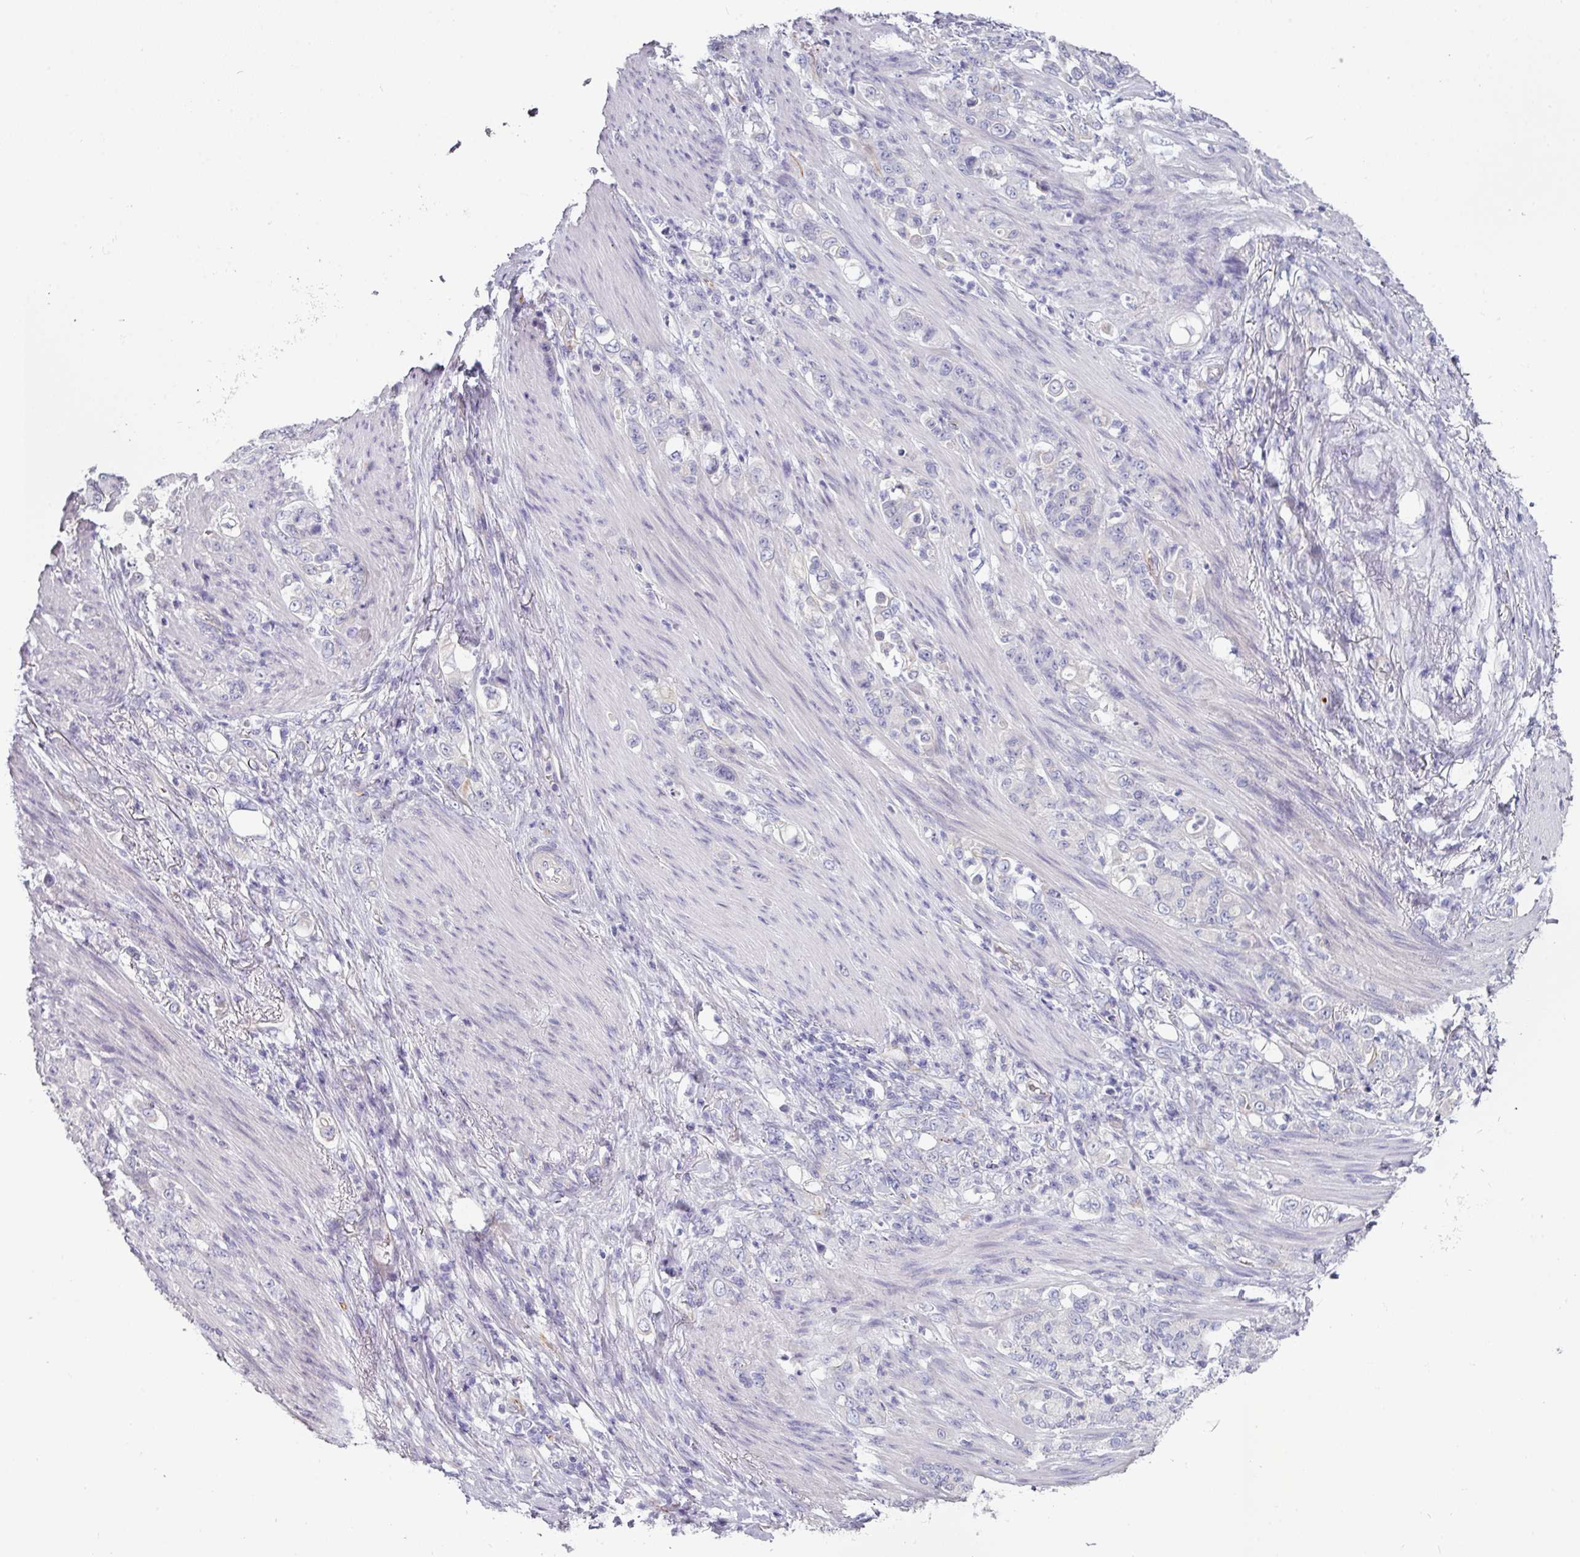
{"staining": {"intensity": "negative", "quantity": "none", "location": "none"}, "tissue": "stomach cancer", "cell_type": "Tumor cells", "image_type": "cancer", "snomed": [{"axis": "morphology", "description": "Adenocarcinoma, NOS"}, {"axis": "topography", "description": "Stomach"}], "caption": "Immunohistochemistry (IHC) photomicrograph of adenocarcinoma (stomach) stained for a protein (brown), which displays no staining in tumor cells. The staining was performed using DAB (3,3'-diaminobenzidine) to visualize the protein expression in brown, while the nuclei were stained in blue with hematoxylin (Magnification: 20x).", "gene": "SLC17A7", "patient": {"sex": "female", "age": 79}}